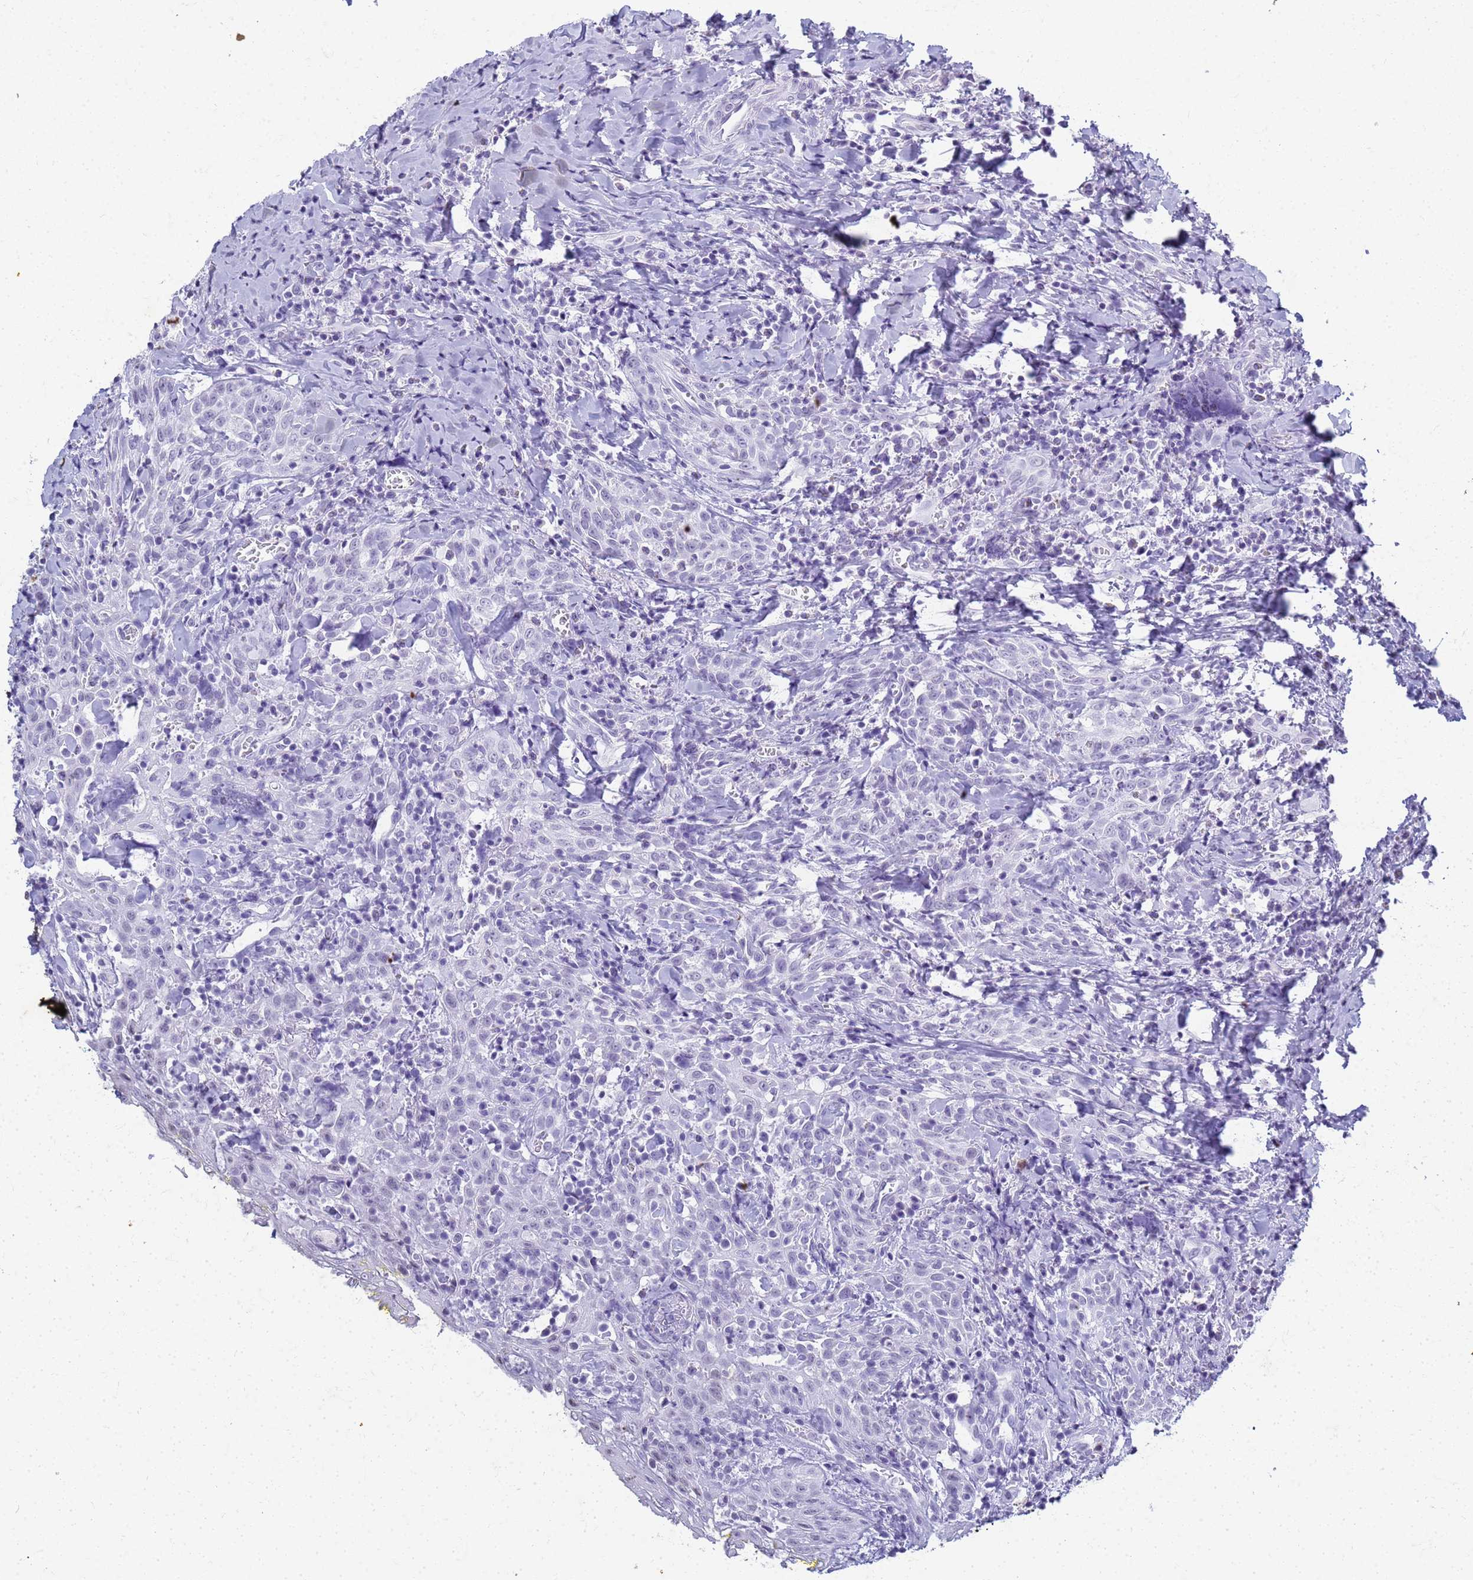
{"staining": {"intensity": "negative", "quantity": "none", "location": "none"}, "tissue": "head and neck cancer", "cell_type": "Tumor cells", "image_type": "cancer", "snomed": [{"axis": "morphology", "description": "Squamous cell carcinoma, NOS"}, {"axis": "topography", "description": "Head-Neck"}], "caption": "Immunohistochemistry micrograph of neoplastic tissue: head and neck squamous cell carcinoma stained with DAB exhibits no significant protein expression in tumor cells.", "gene": "SLC7A9", "patient": {"sex": "female", "age": 70}}